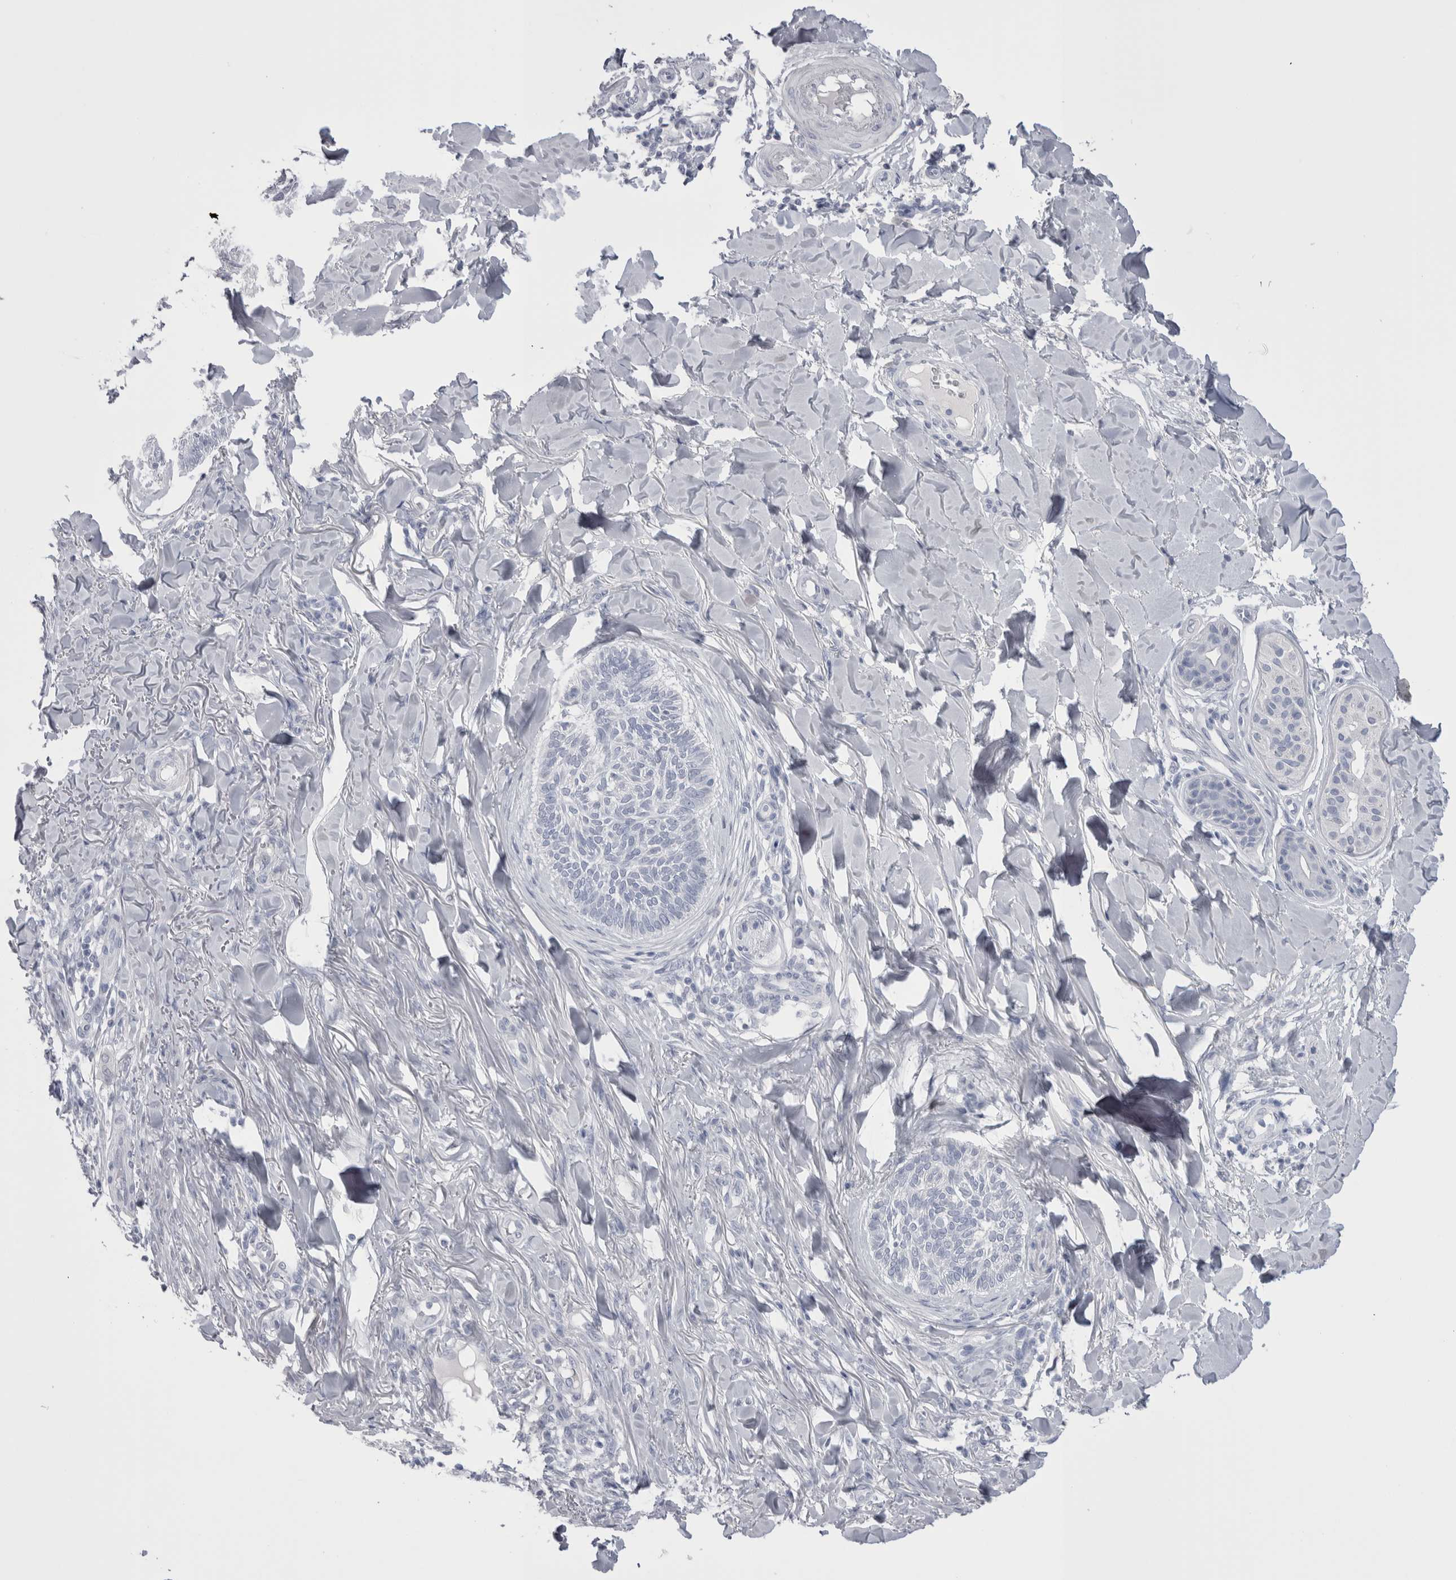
{"staining": {"intensity": "negative", "quantity": "none", "location": "none"}, "tissue": "skin cancer", "cell_type": "Tumor cells", "image_type": "cancer", "snomed": [{"axis": "morphology", "description": "Basal cell carcinoma"}, {"axis": "topography", "description": "Skin"}], "caption": "Tumor cells show no significant protein positivity in skin basal cell carcinoma.", "gene": "SUCNR1", "patient": {"sex": "male", "age": 43}}